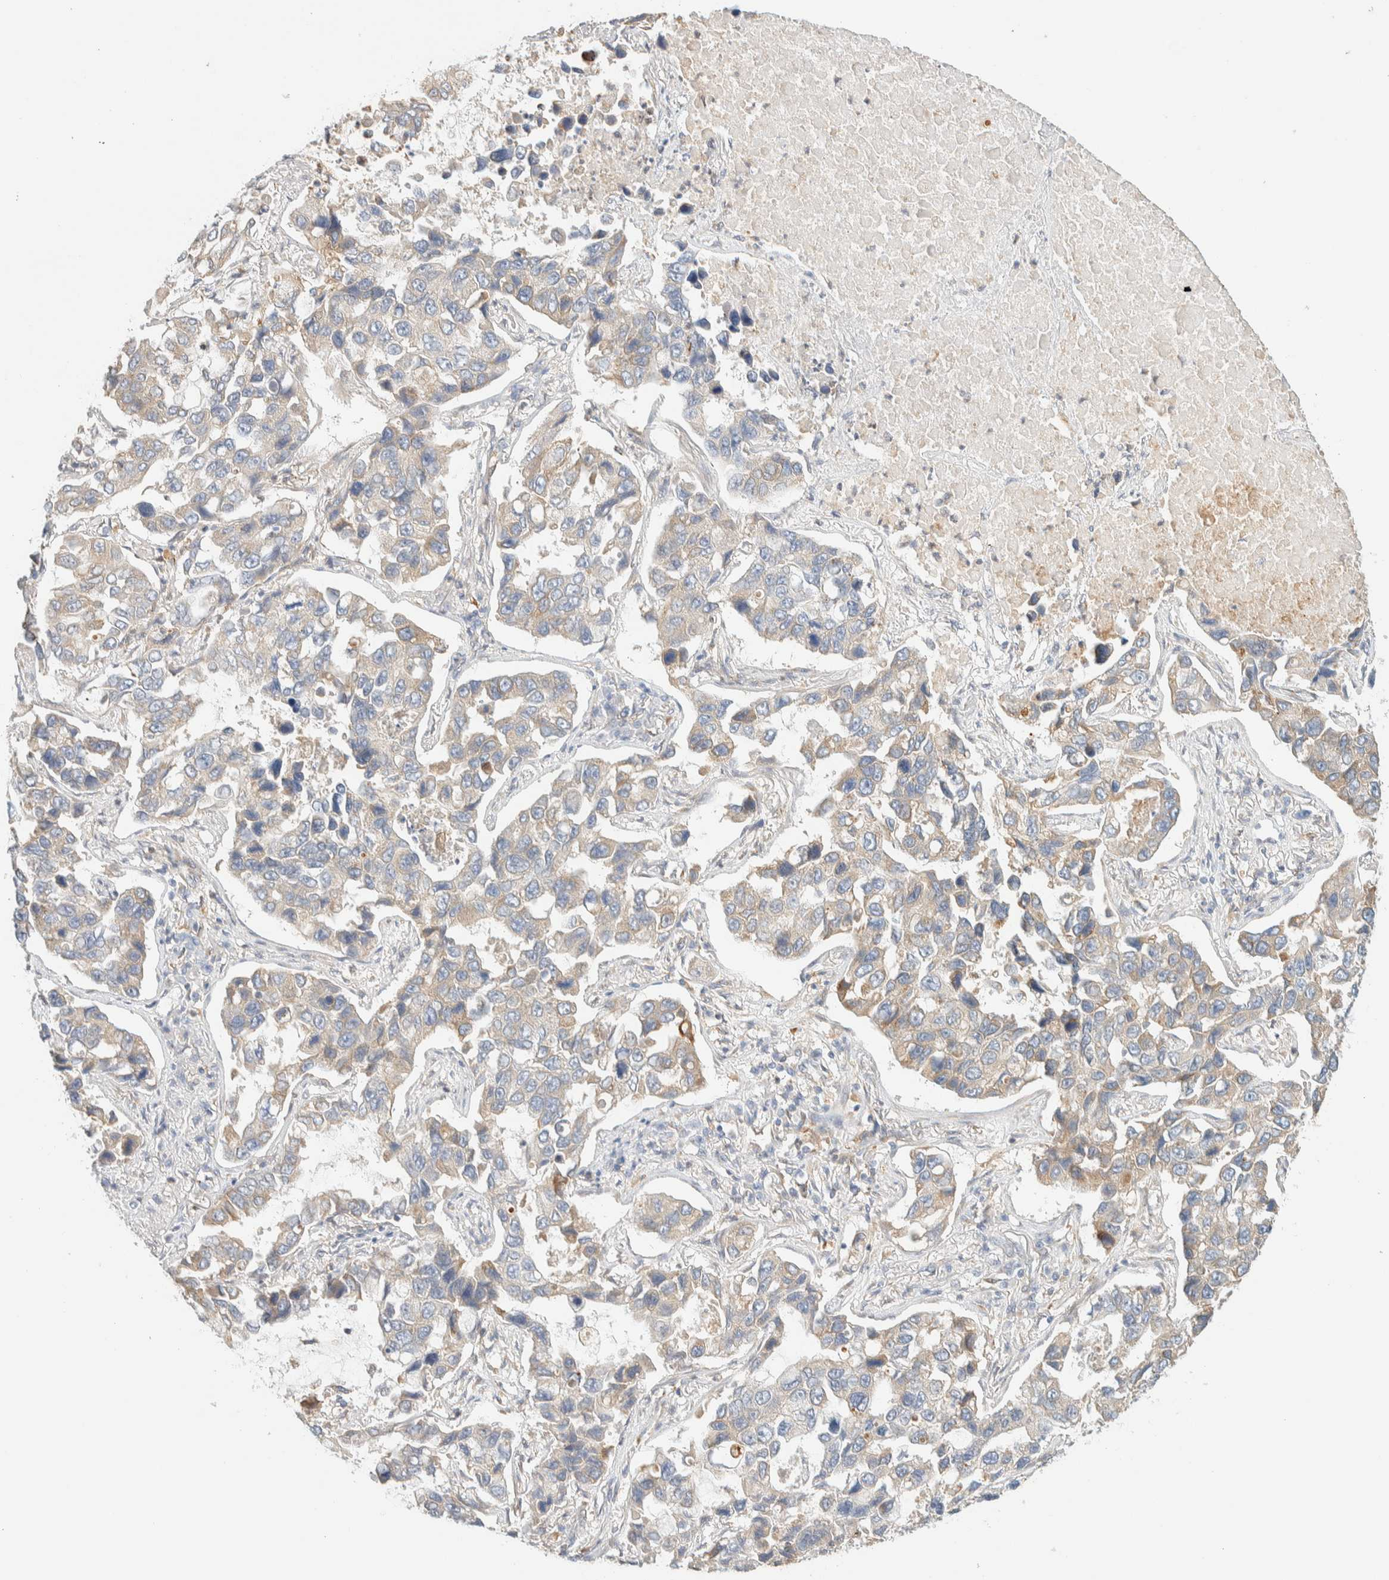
{"staining": {"intensity": "moderate", "quantity": "<25%", "location": "cytoplasmic/membranous"}, "tissue": "lung cancer", "cell_type": "Tumor cells", "image_type": "cancer", "snomed": [{"axis": "morphology", "description": "Adenocarcinoma, NOS"}, {"axis": "topography", "description": "Lung"}], "caption": "Immunohistochemical staining of lung cancer (adenocarcinoma) shows low levels of moderate cytoplasmic/membranous expression in about <25% of tumor cells.", "gene": "NT5C", "patient": {"sex": "male", "age": 64}}